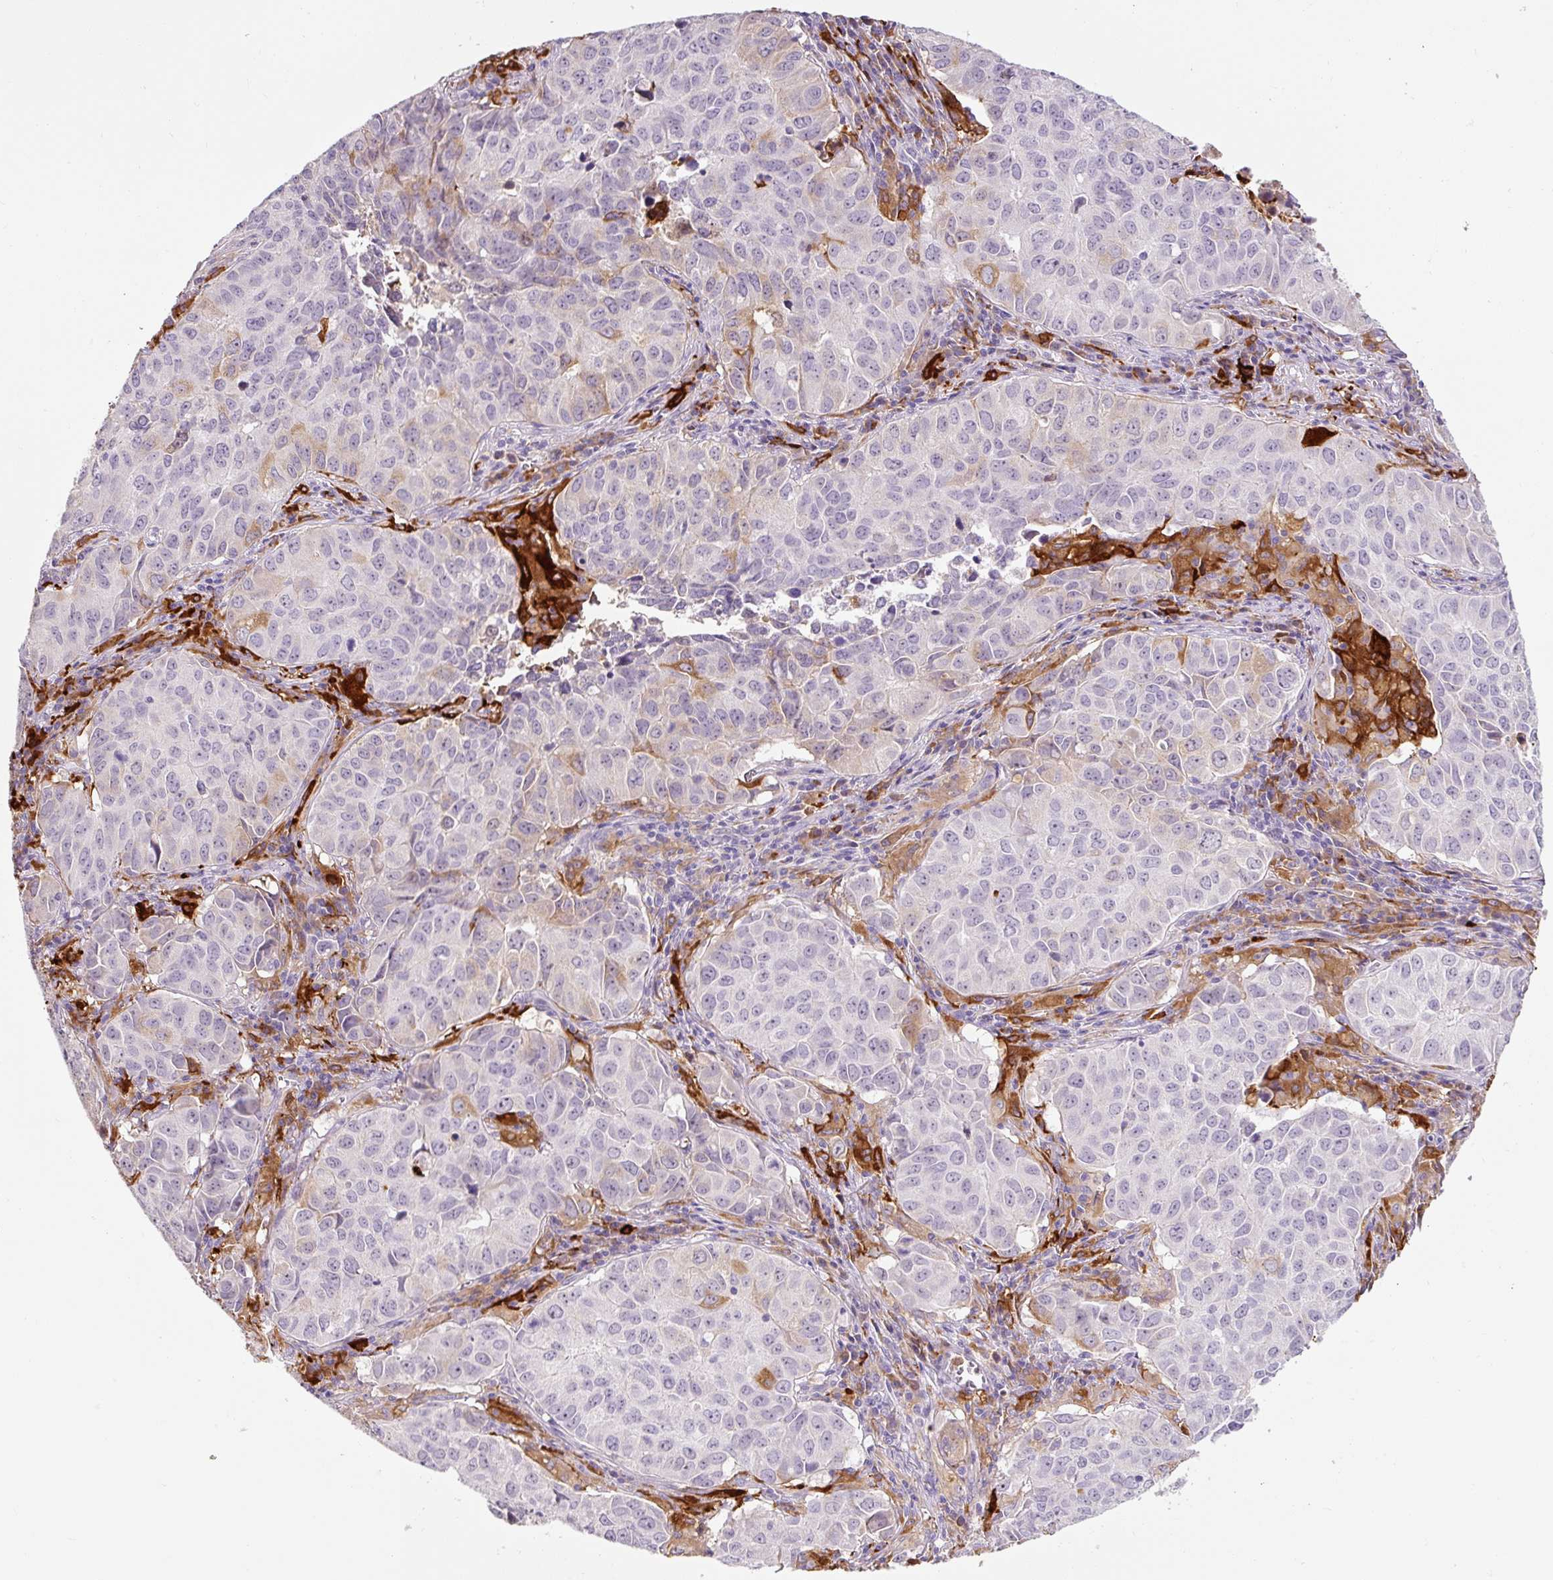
{"staining": {"intensity": "weak", "quantity": "<25%", "location": "cytoplasmic/membranous"}, "tissue": "lung cancer", "cell_type": "Tumor cells", "image_type": "cancer", "snomed": [{"axis": "morphology", "description": "Adenocarcinoma, NOS"}, {"axis": "topography", "description": "Lung"}], "caption": "The image exhibits no staining of tumor cells in lung cancer (adenocarcinoma).", "gene": "FUT10", "patient": {"sex": "female", "age": 50}}